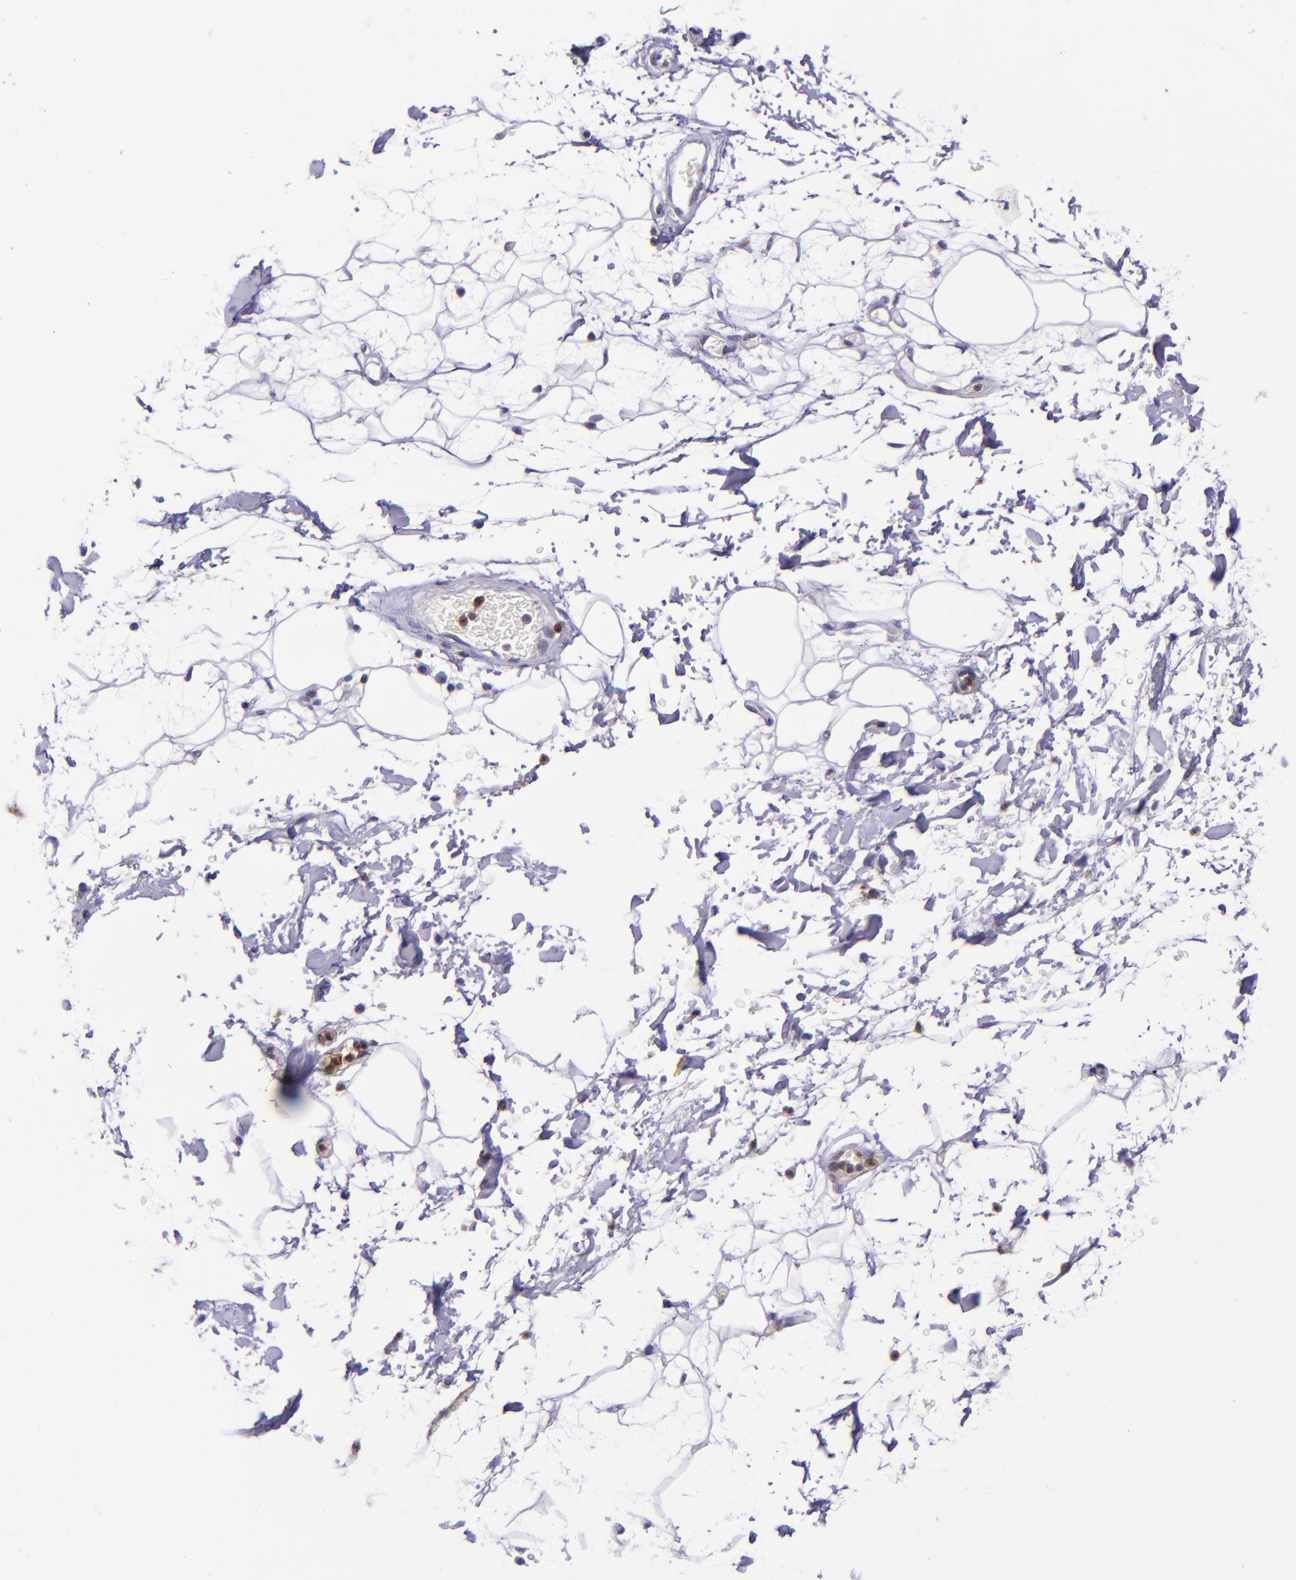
{"staining": {"intensity": "negative", "quantity": "none", "location": "none"}, "tissue": "adipose tissue", "cell_type": "Adipocytes", "image_type": "normal", "snomed": [{"axis": "morphology", "description": "Normal tissue, NOS"}, {"axis": "topography", "description": "Soft tissue"}], "caption": "Immunohistochemistry (IHC) image of benign adipose tissue: adipose tissue stained with DAB (3,3'-diaminobenzidine) exhibits no significant protein expression in adipocytes.", "gene": "SELL", "patient": {"sex": "male", "age": 72}}